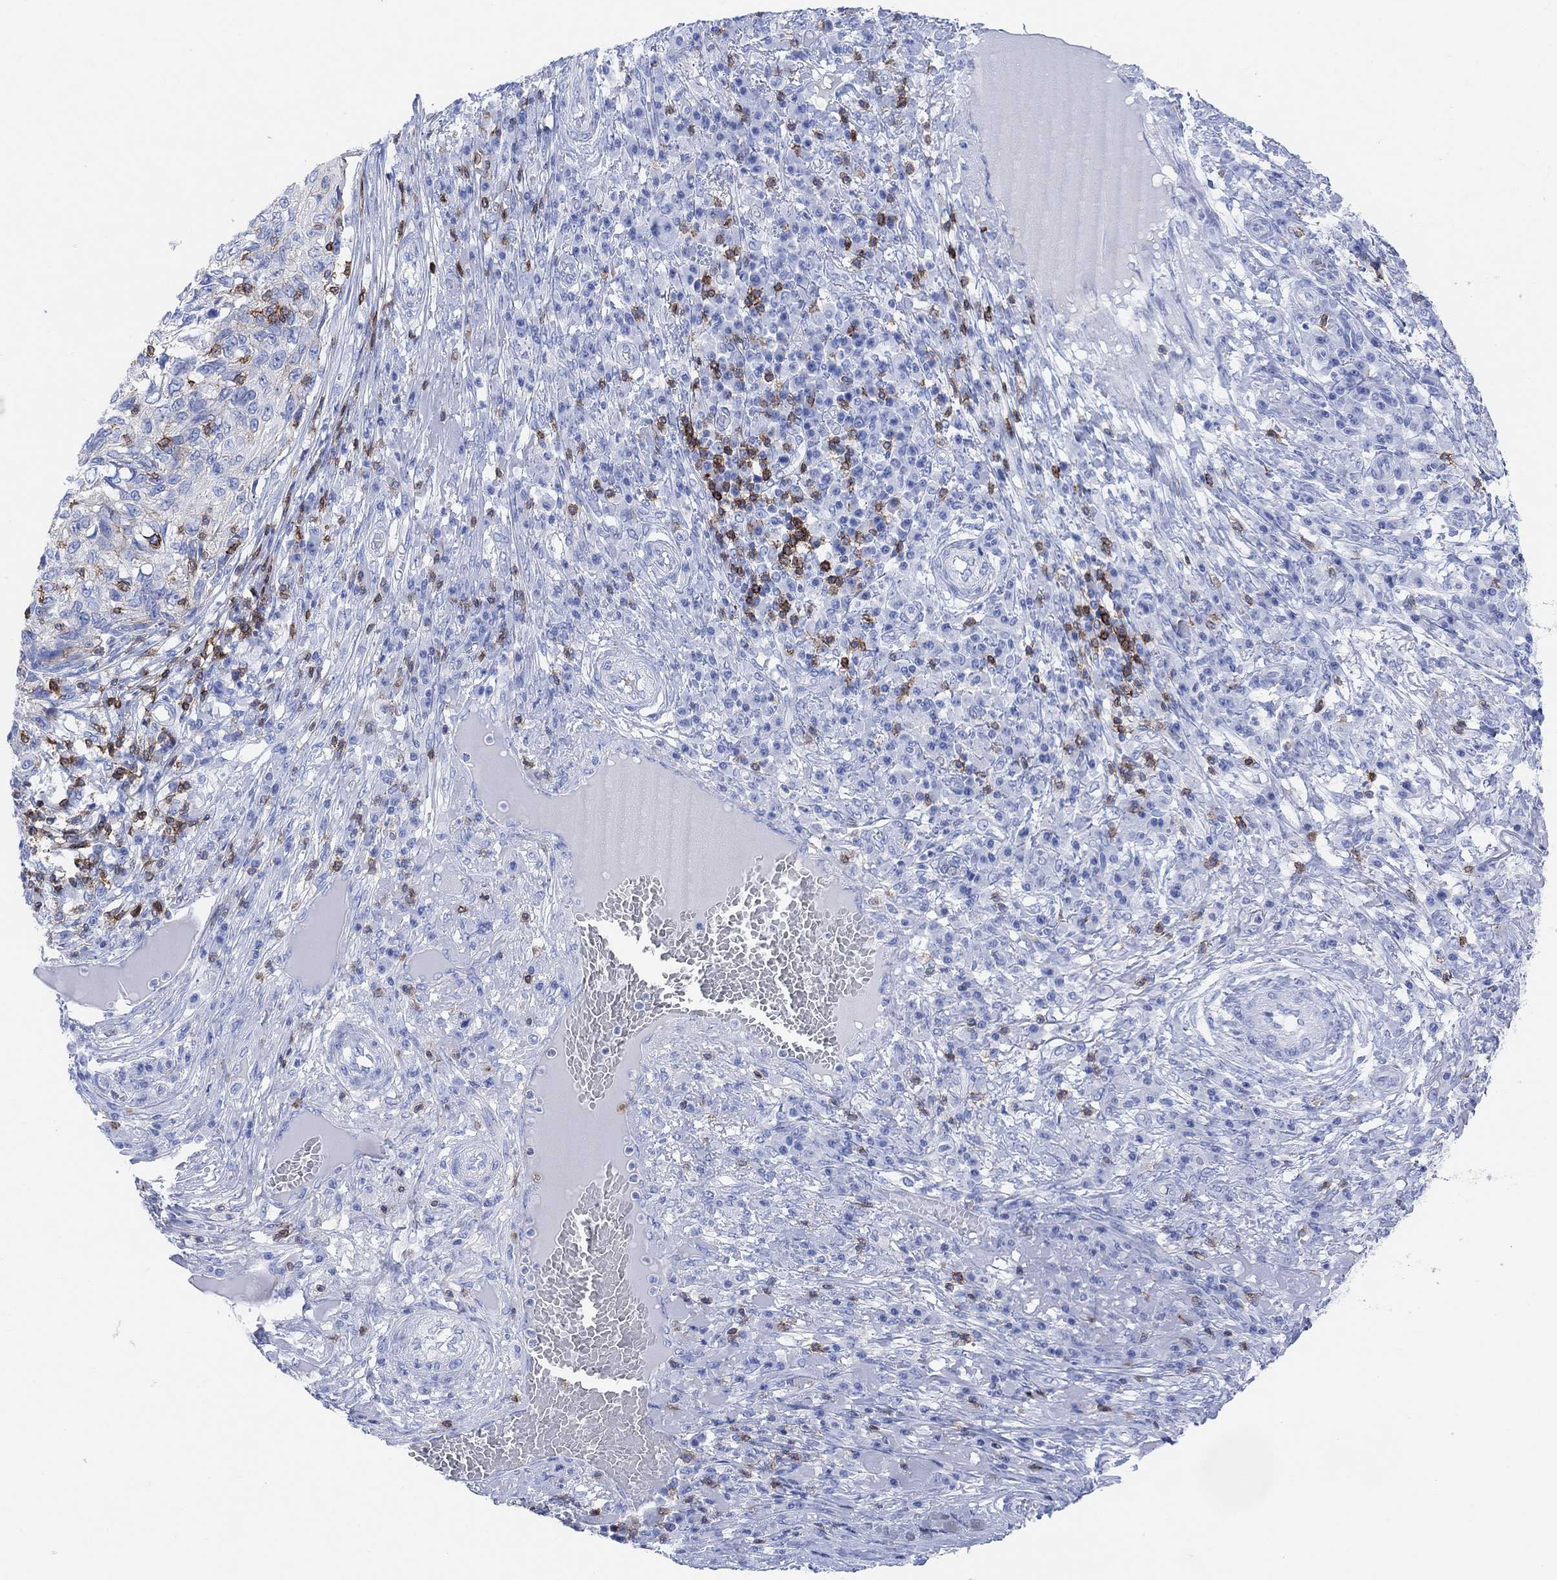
{"staining": {"intensity": "negative", "quantity": "none", "location": "none"}, "tissue": "skin cancer", "cell_type": "Tumor cells", "image_type": "cancer", "snomed": [{"axis": "morphology", "description": "Squamous cell carcinoma, NOS"}, {"axis": "topography", "description": "Skin"}], "caption": "Skin cancer (squamous cell carcinoma) was stained to show a protein in brown. There is no significant expression in tumor cells. (DAB immunohistochemistry, high magnification).", "gene": "GPR65", "patient": {"sex": "male", "age": 92}}